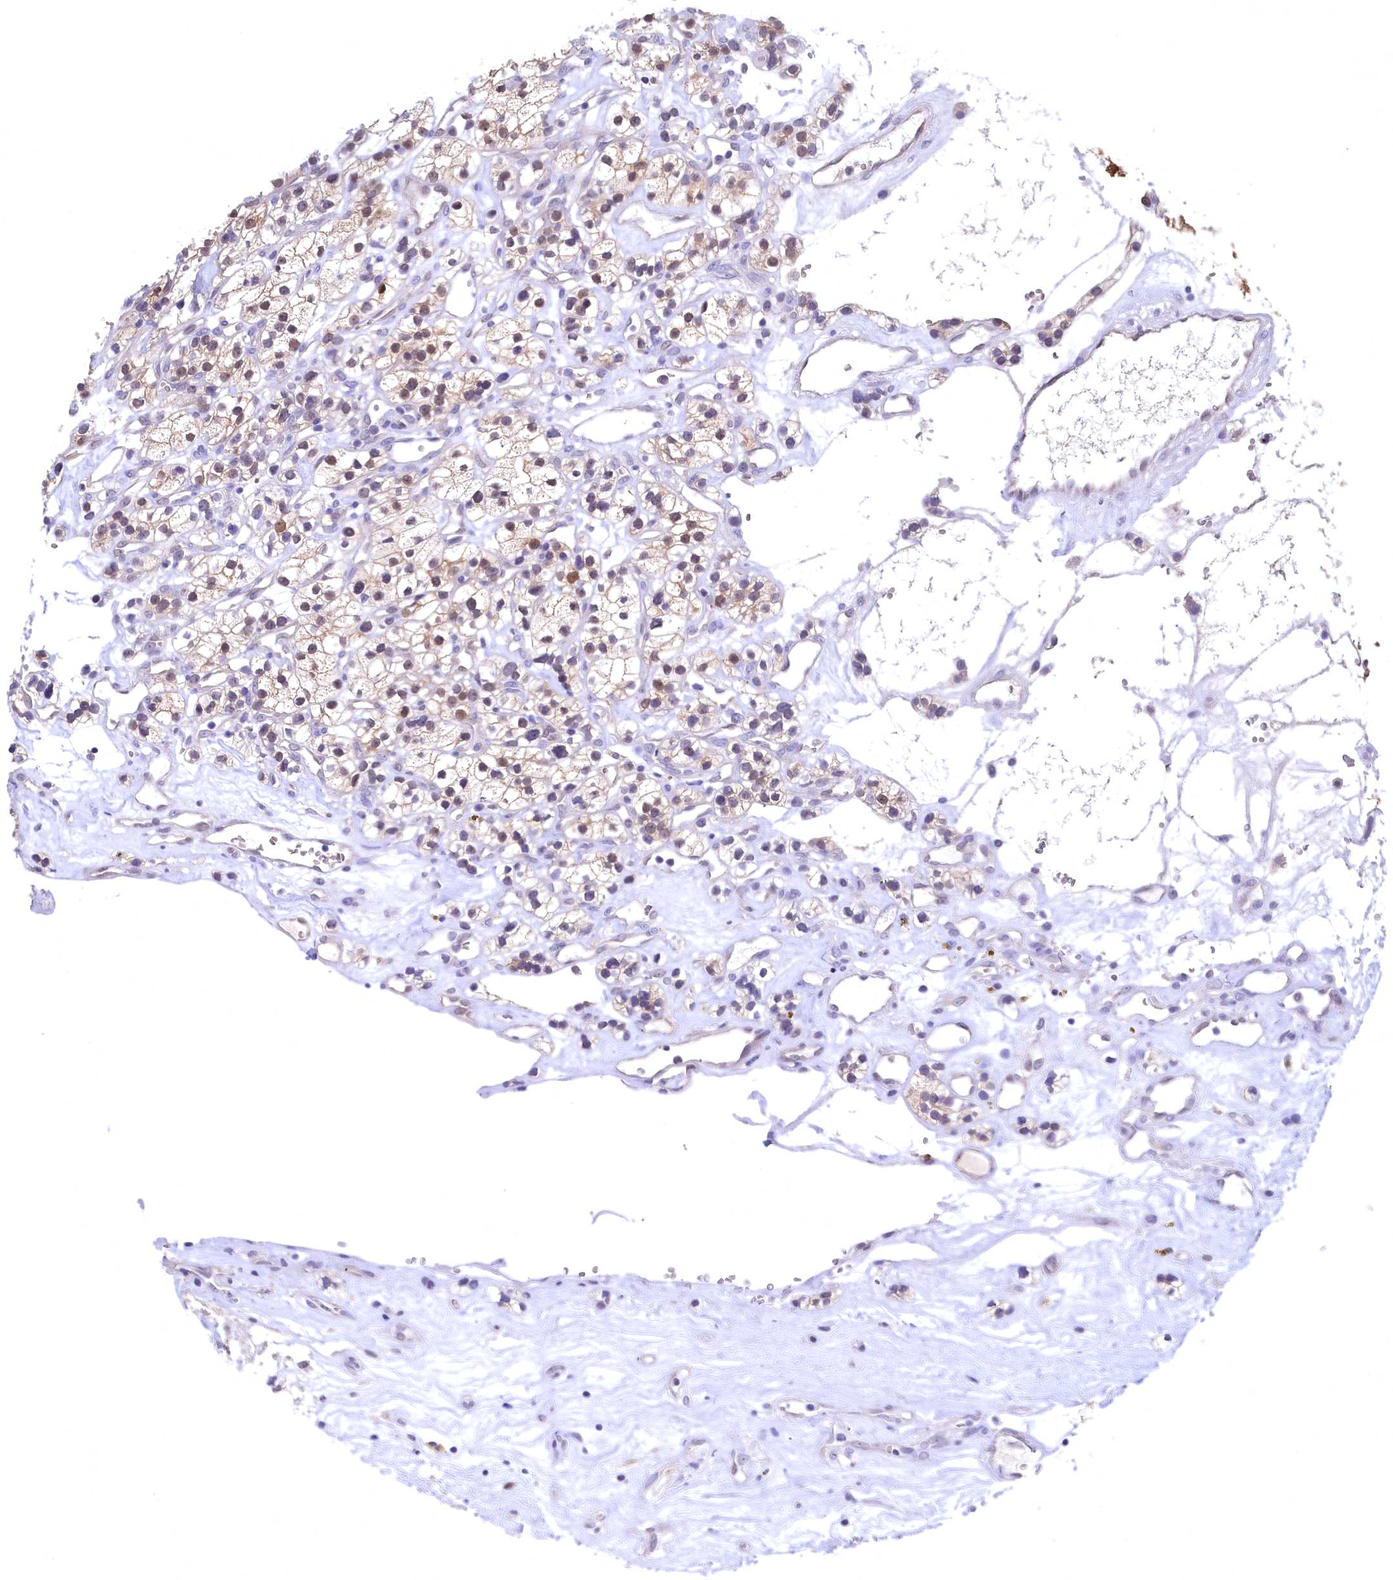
{"staining": {"intensity": "weak", "quantity": "25%-75%", "location": "cytoplasmic/membranous,nuclear"}, "tissue": "renal cancer", "cell_type": "Tumor cells", "image_type": "cancer", "snomed": [{"axis": "morphology", "description": "Adenocarcinoma, NOS"}, {"axis": "topography", "description": "Kidney"}], "caption": "IHC micrograph of neoplastic tissue: adenocarcinoma (renal) stained using IHC demonstrates low levels of weak protein expression localized specifically in the cytoplasmic/membranous and nuclear of tumor cells, appearing as a cytoplasmic/membranous and nuclear brown color.", "gene": "C11orf54", "patient": {"sex": "female", "age": 57}}